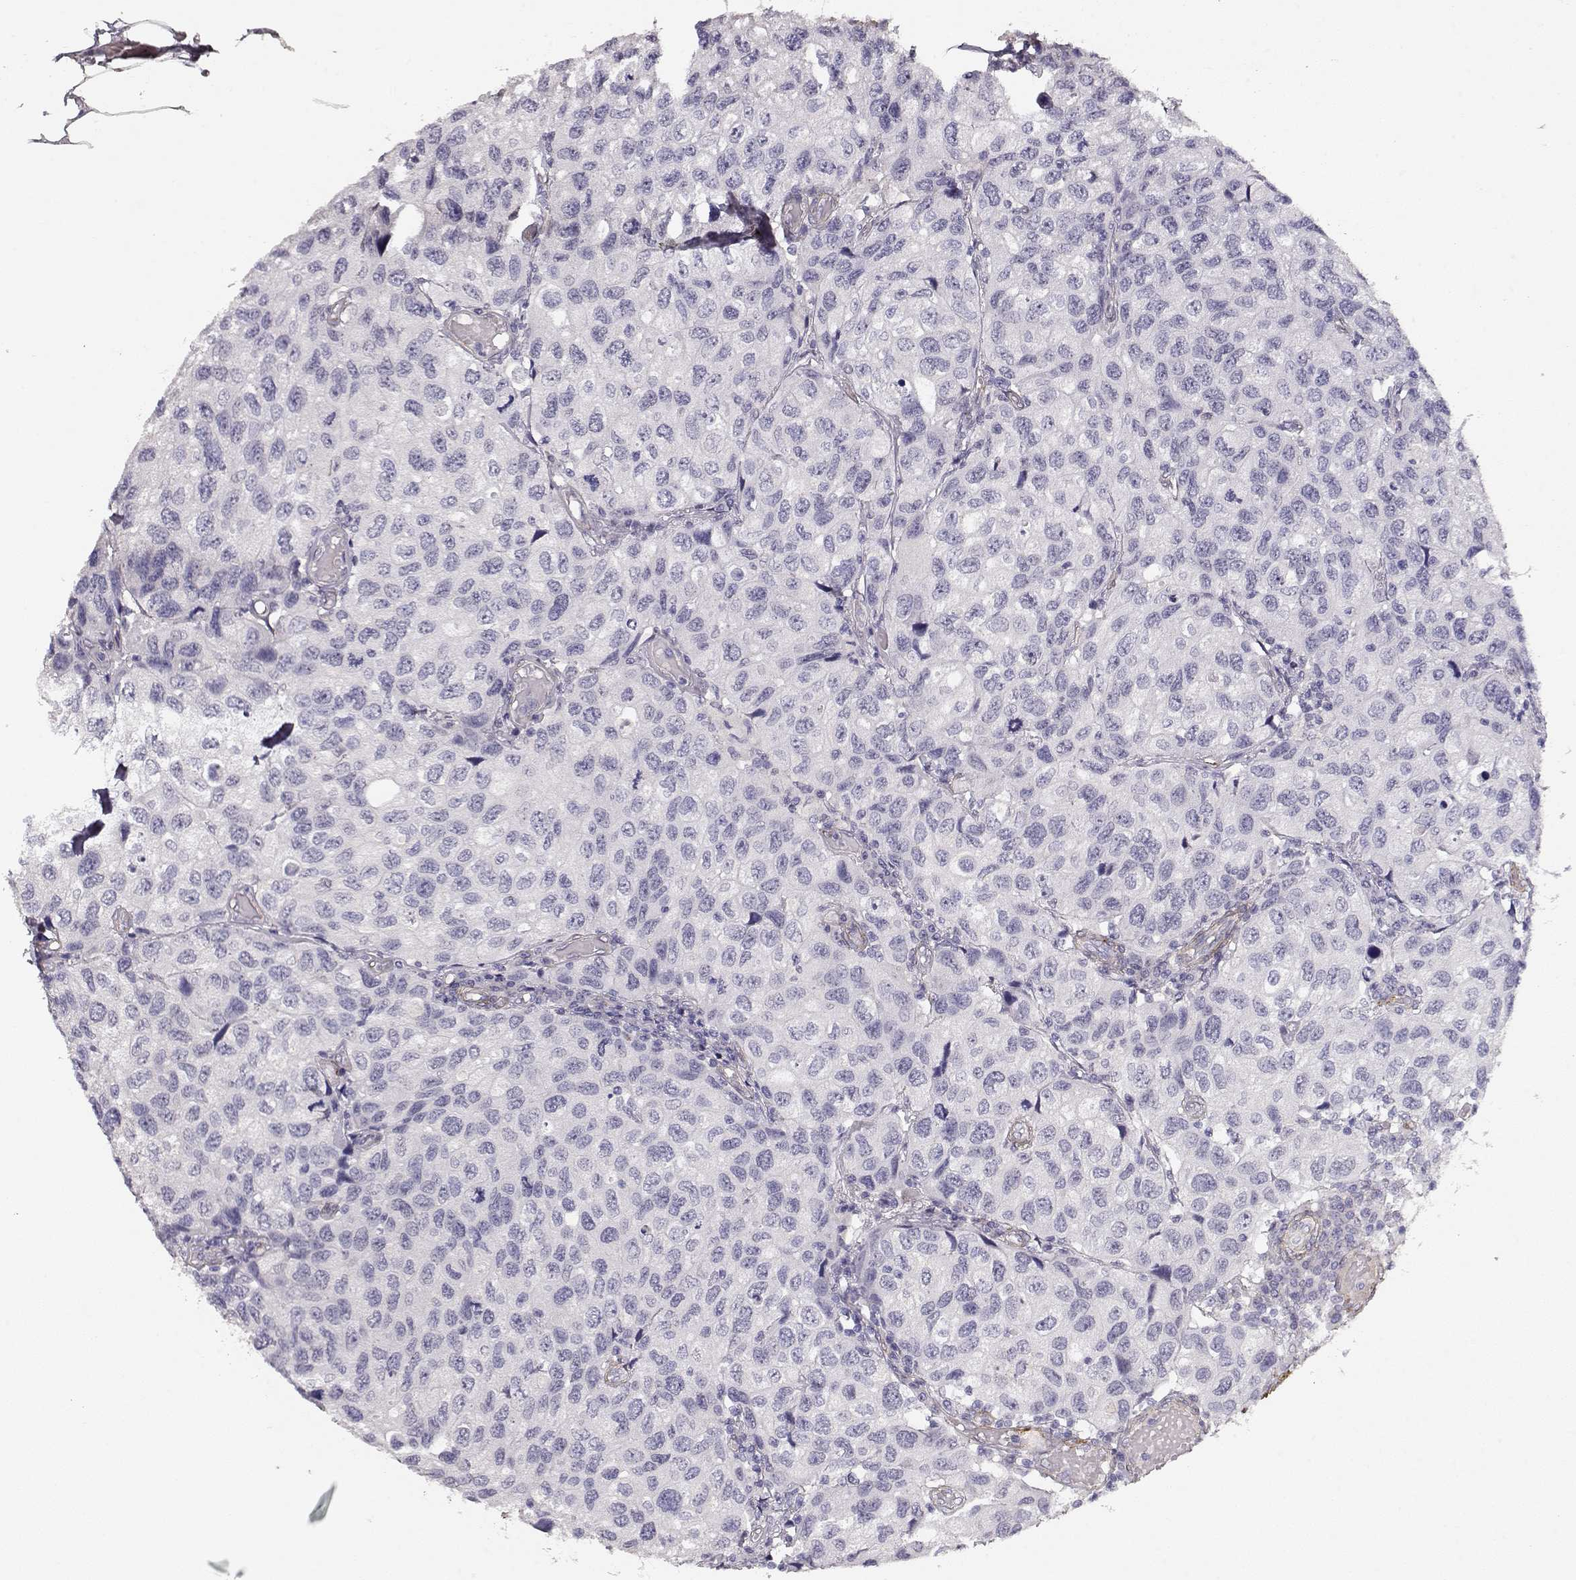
{"staining": {"intensity": "negative", "quantity": "none", "location": "none"}, "tissue": "urothelial cancer", "cell_type": "Tumor cells", "image_type": "cancer", "snomed": [{"axis": "morphology", "description": "Urothelial carcinoma, High grade"}, {"axis": "topography", "description": "Urinary bladder"}], "caption": "Histopathology image shows no protein positivity in tumor cells of urothelial cancer tissue.", "gene": "LAMC1", "patient": {"sex": "male", "age": 79}}